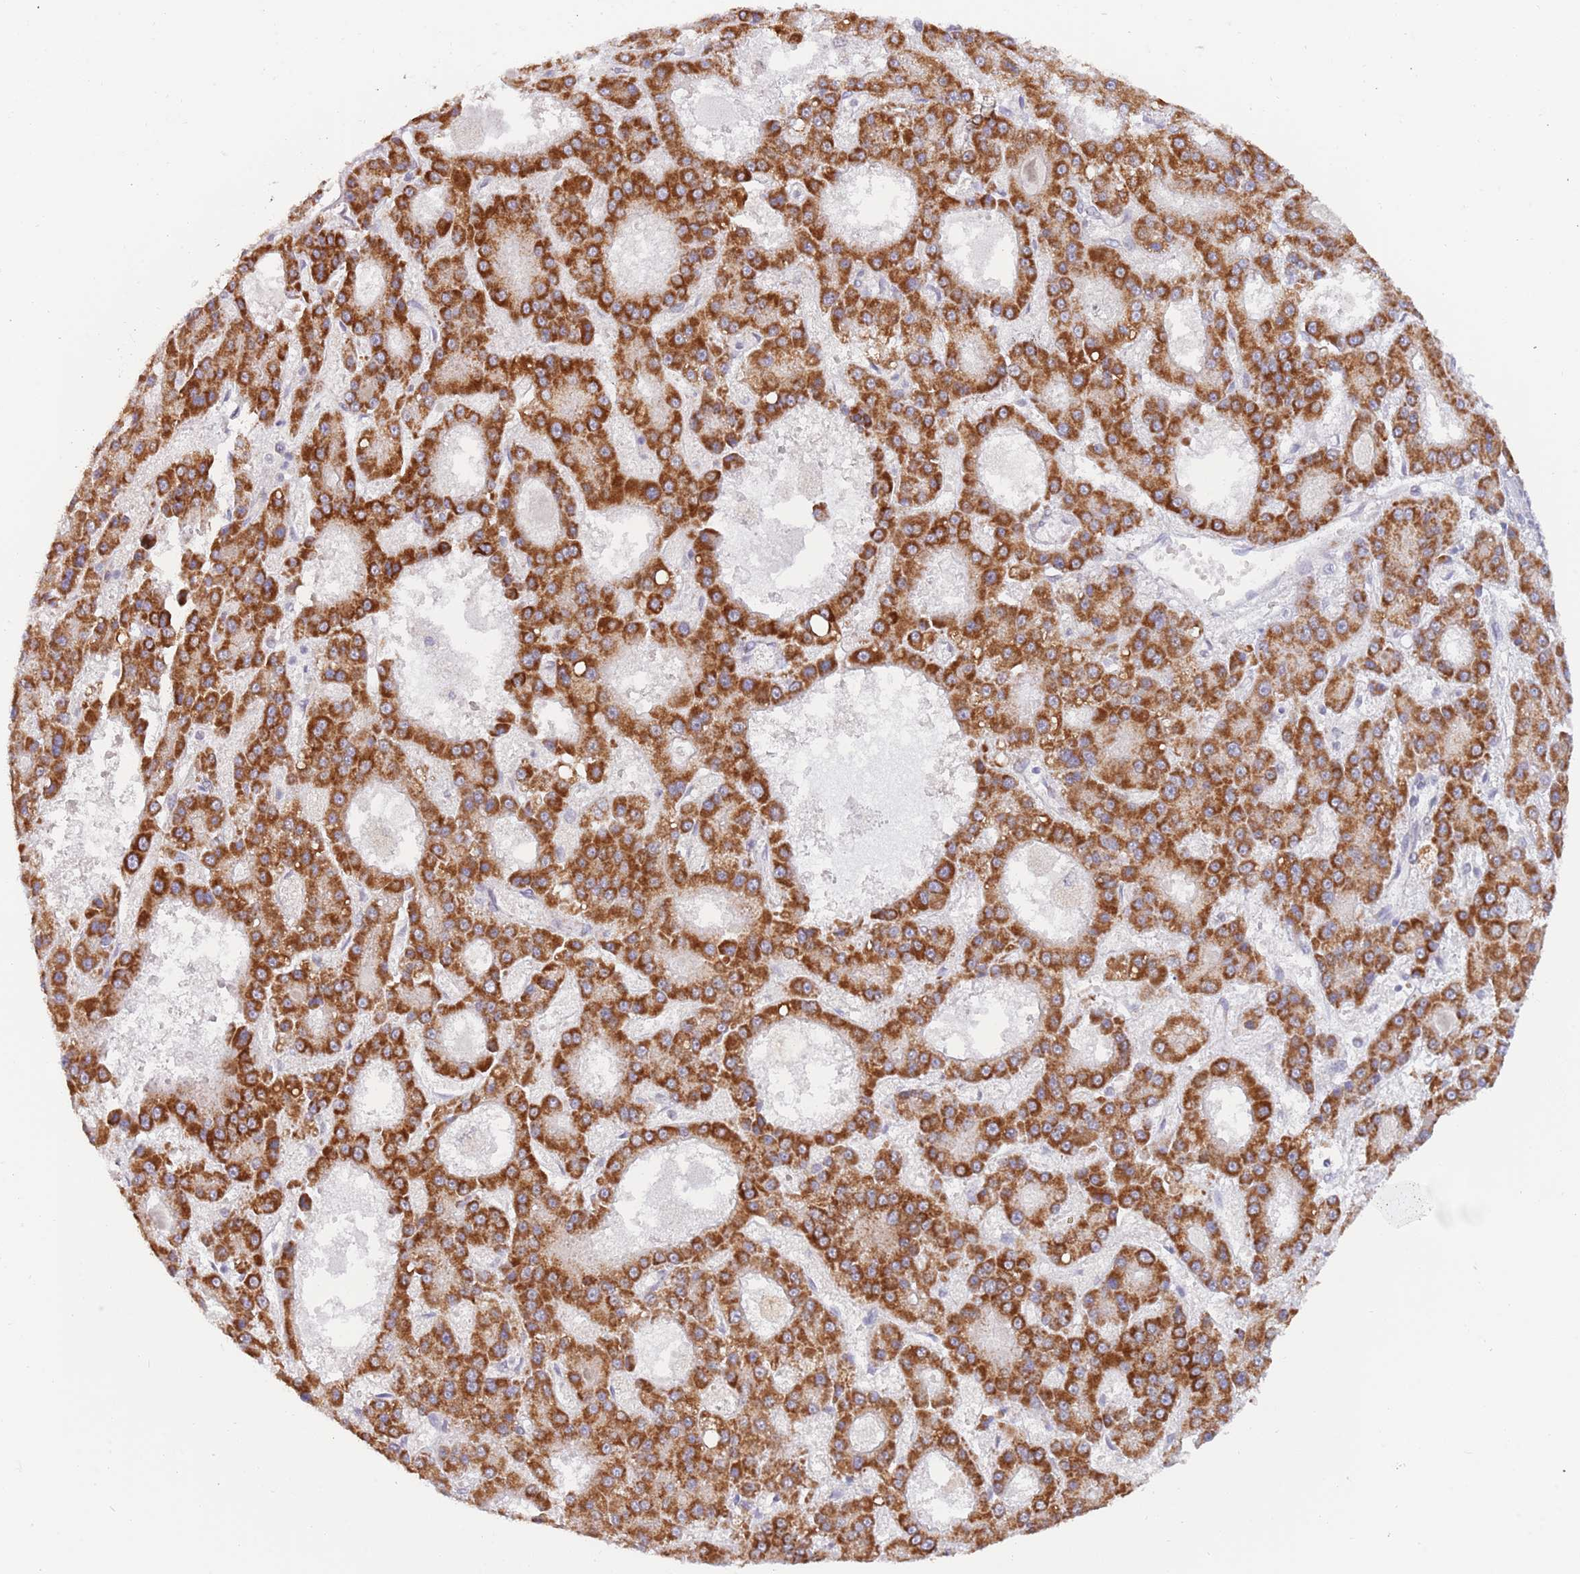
{"staining": {"intensity": "strong", "quantity": ">75%", "location": "cytoplasmic/membranous"}, "tissue": "liver cancer", "cell_type": "Tumor cells", "image_type": "cancer", "snomed": [{"axis": "morphology", "description": "Carcinoma, Hepatocellular, NOS"}, {"axis": "topography", "description": "Liver"}], "caption": "Strong cytoplasmic/membranous protein positivity is appreciated in approximately >75% of tumor cells in liver hepatocellular carcinoma.", "gene": "UQCC3", "patient": {"sex": "male", "age": 70}}